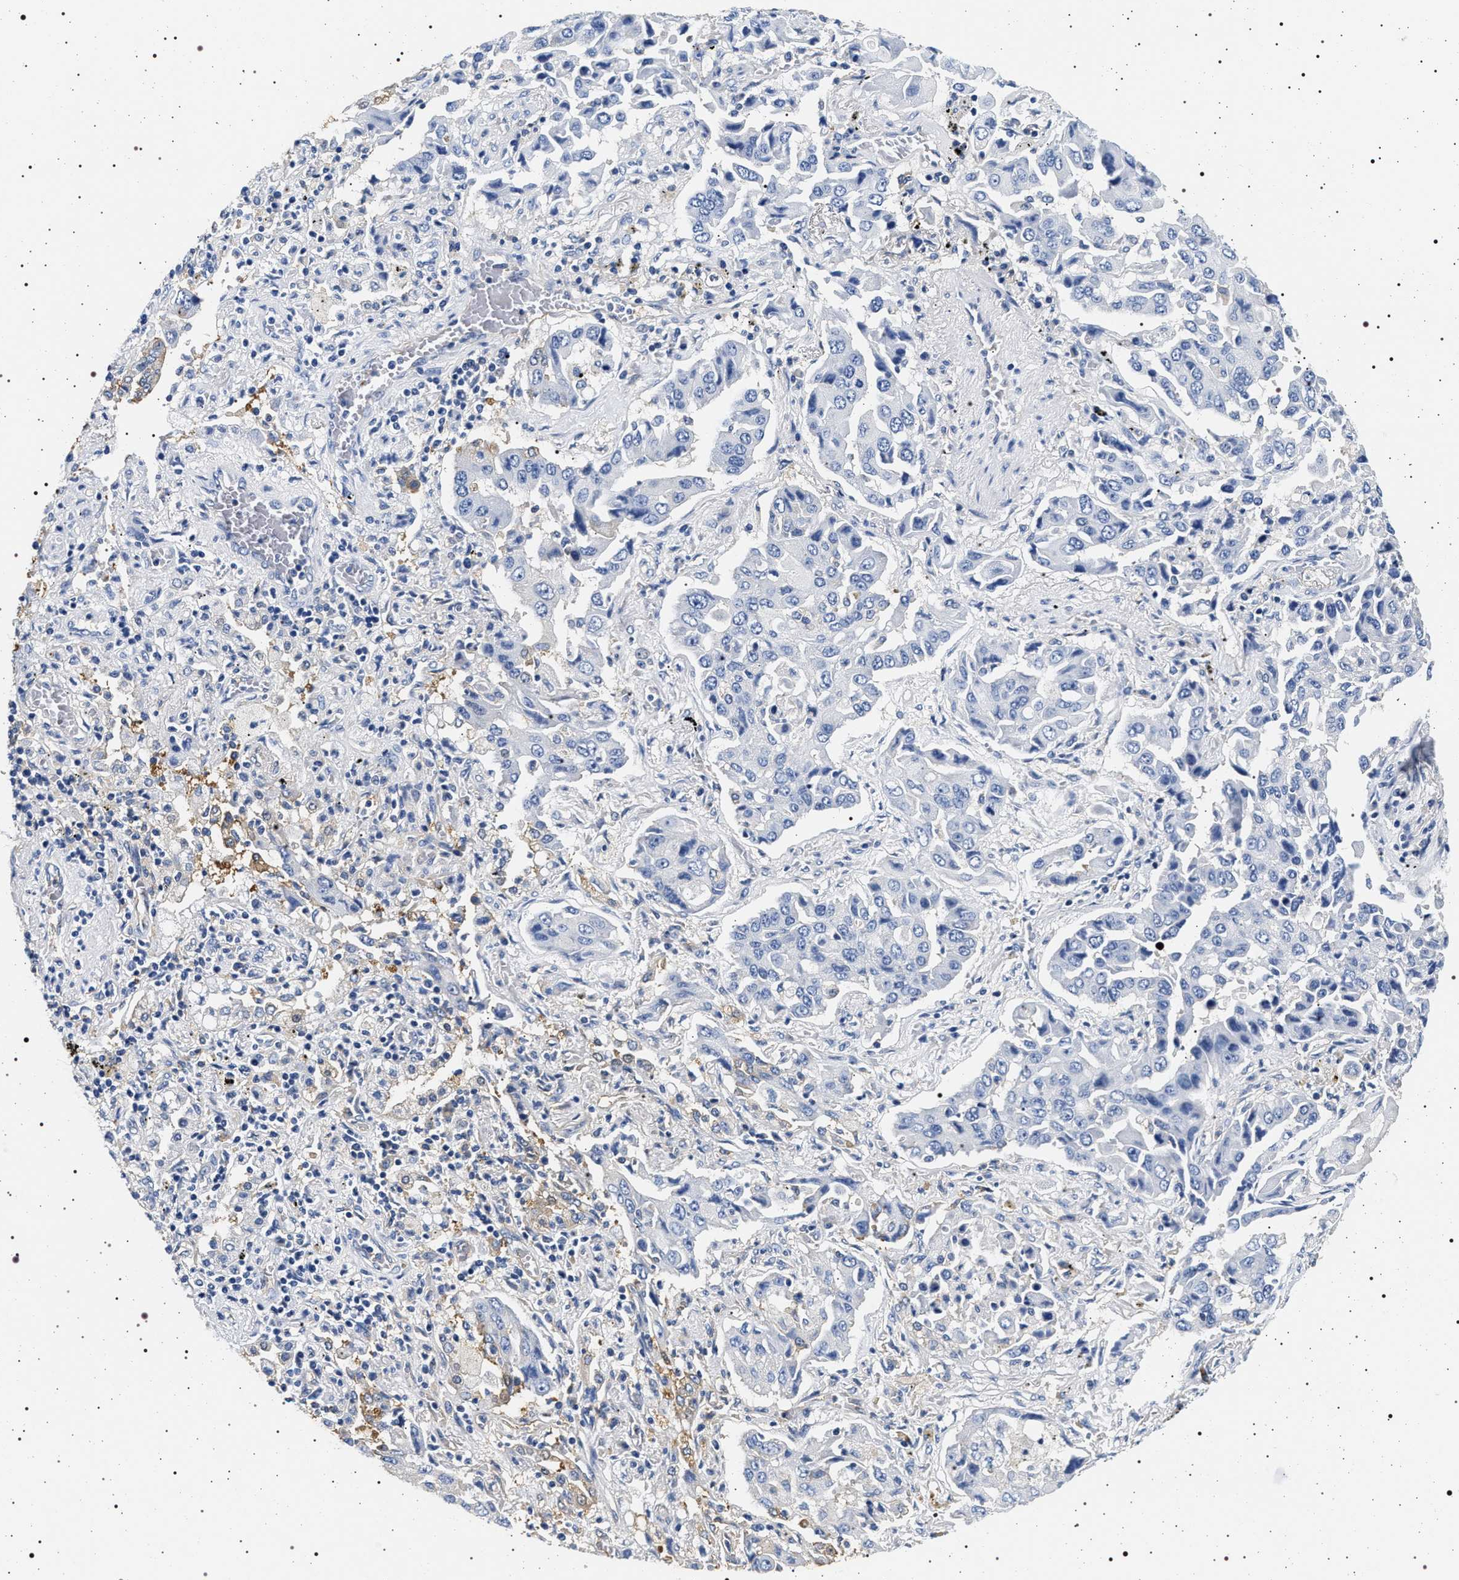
{"staining": {"intensity": "negative", "quantity": "none", "location": "none"}, "tissue": "lung cancer", "cell_type": "Tumor cells", "image_type": "cancer", "snomed": [{"axis": "morphology", "description": "Adenocarcinoma, NOS"}, {"axis": "topography", "description": "Lung"}], "caption": "The image reveals no staining of tumor cells in lung adenocarcinoma.", "gene": "HSD17B1", "patient": {"sex": "female", "age": 65}}